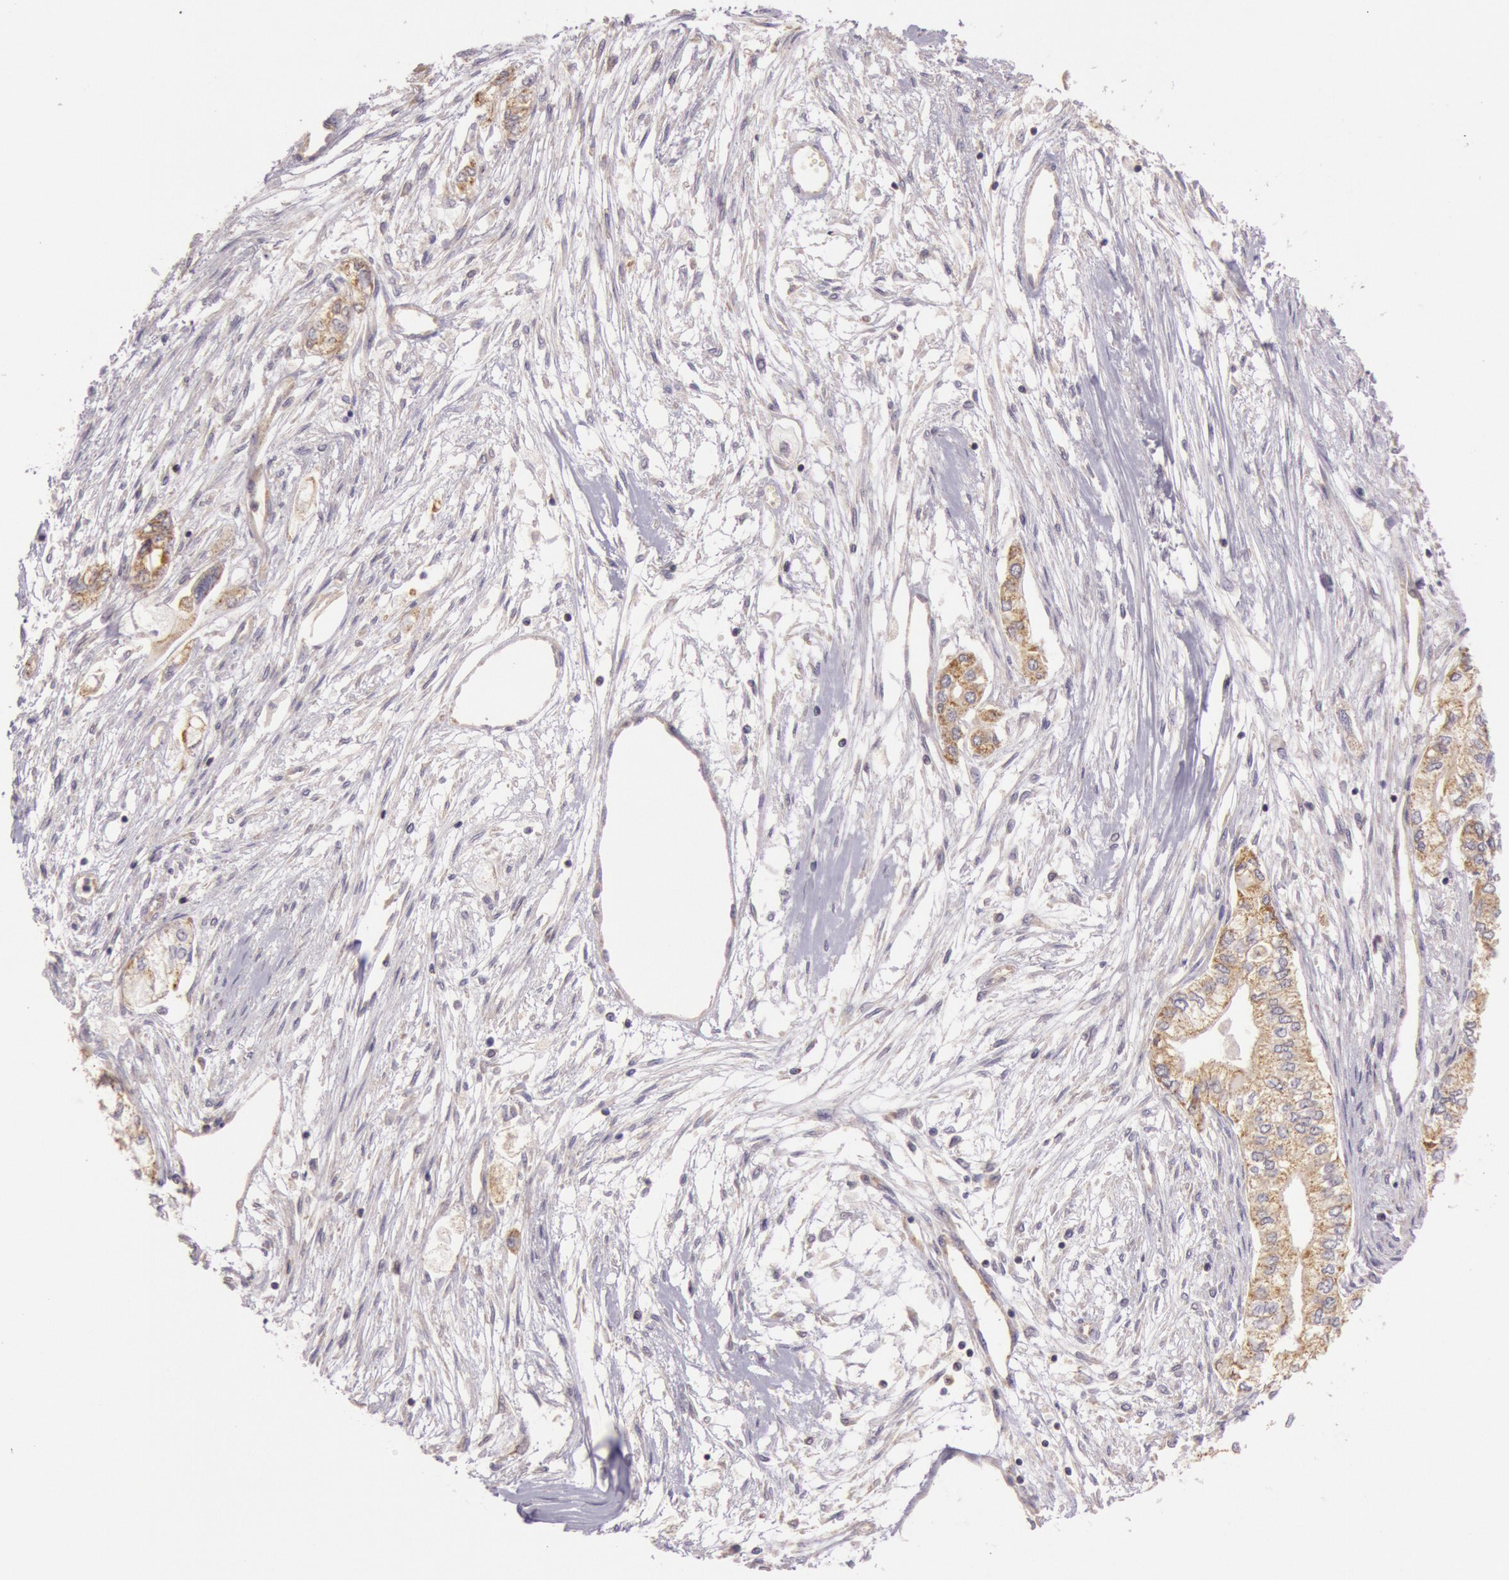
{"staining": {"intensity": "moderate", "quantity": ">75%", "location": "cytoplasmic/membranous"}, "tissue": "pancreatic cancer", "cell_type": "Tumor cells", "image_type": "cancer", "snomed": [{"axis": "morphology", "description": "Adenocarcinoma, NOS"}, {"axis": "topography", "description": "Pancreas"}], "caption": "A photomicrograph showing moderate cytoplasmic/membranous expression in approximately >75% of tumor cells in adenocarcinoma (pancreatic), as visualized by brown immunohistochemical staining.", "gene": "CDK16", "patient": {"sex": "male", "age": 79}}